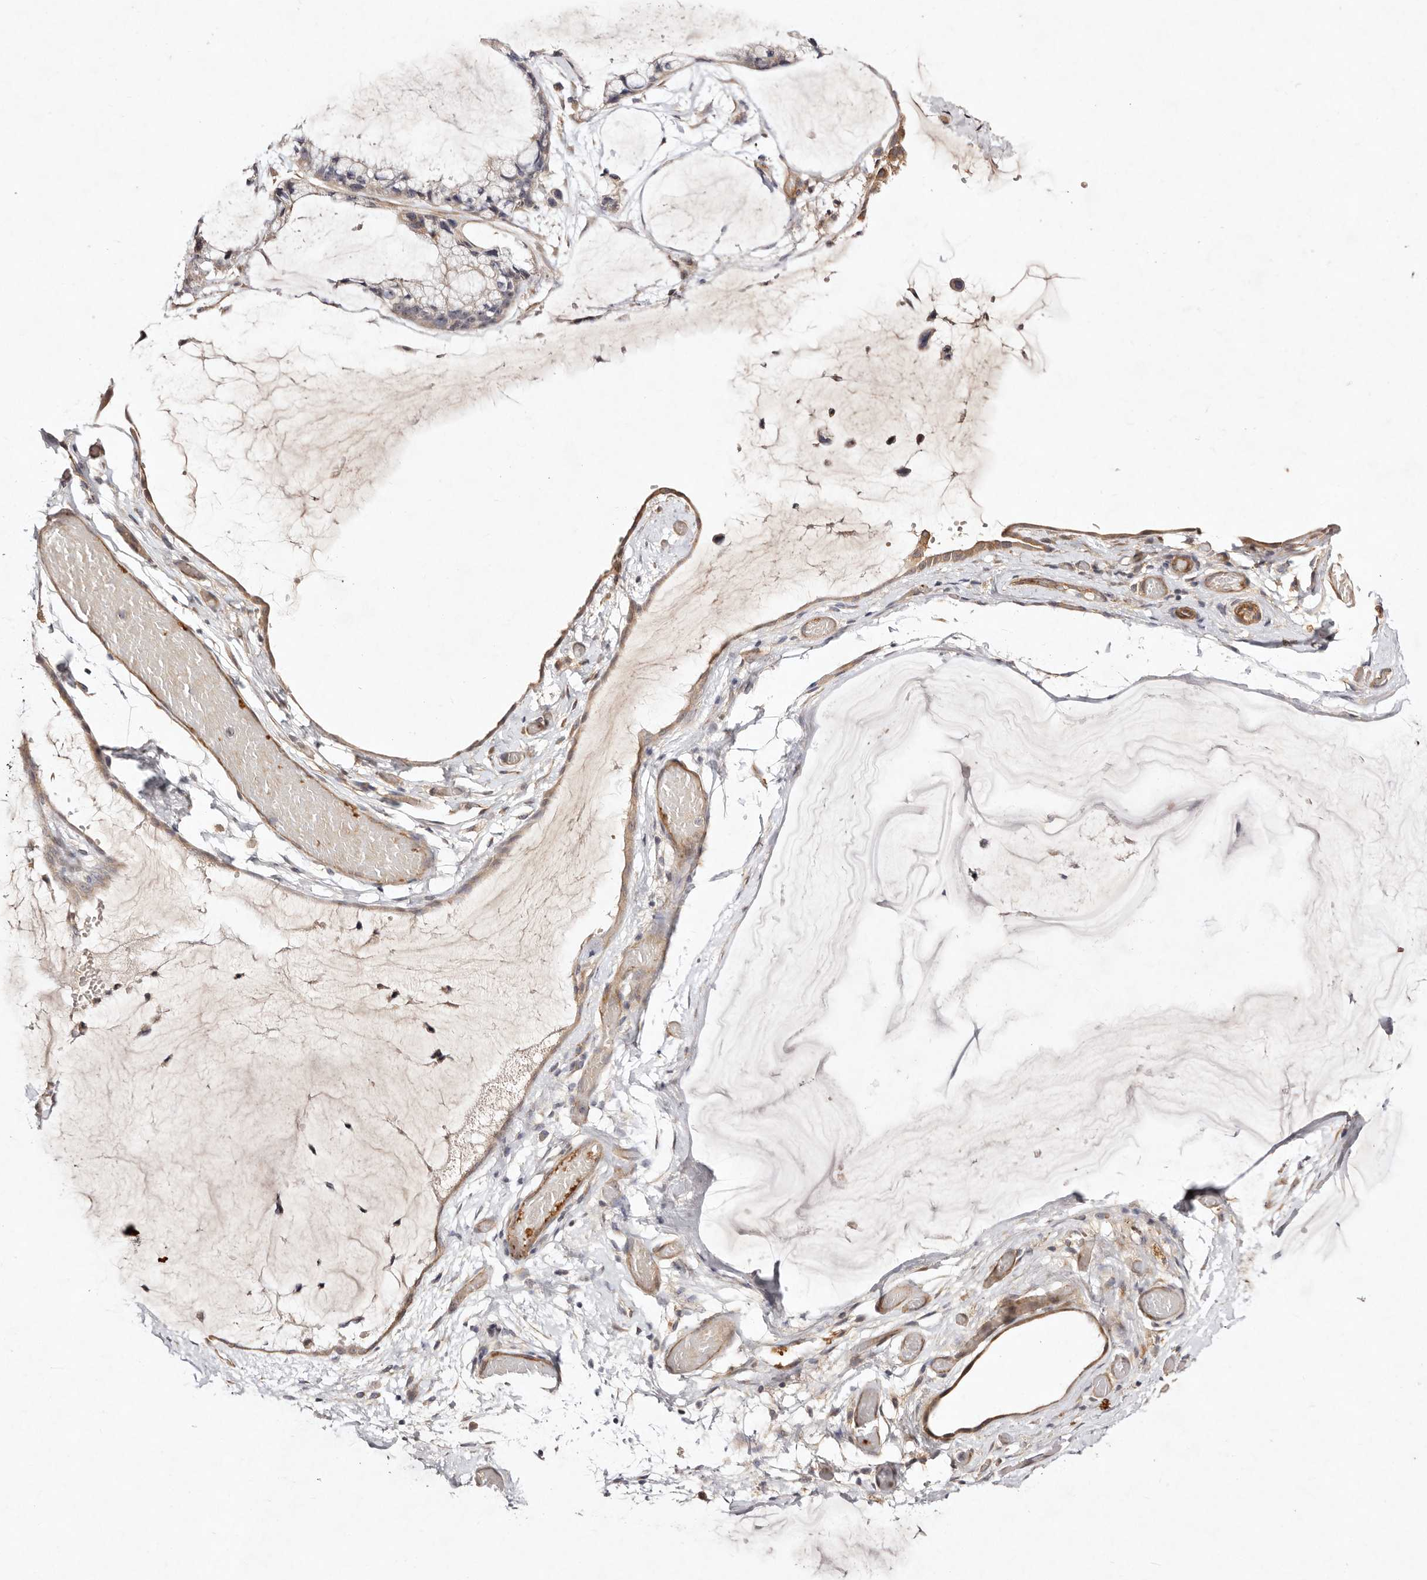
{"staining": {"intensity": "moderate", "quantity": "25%-75%", "location": "cytoplasmic/membranous"}, "tissue": "ovarian cancer", "cell_type": "Tumor cells", "image_type": "cancer", "snomed": [{"axis": "morphology", "description": "Cystadenocarcinoma, mucinous, NOS"}, {"axis": "topography", "description": "Ovary"}], "caption": "Ovarian mucinous cystadenocarcinoma was stained to show a protein in brown. There is medium levels of moderate cytoplasmic/membranous expression in approximately 25%-75% of tumor cells.", "gene": "MTMR11", "patient": {"sex": "female", "age": 39}}